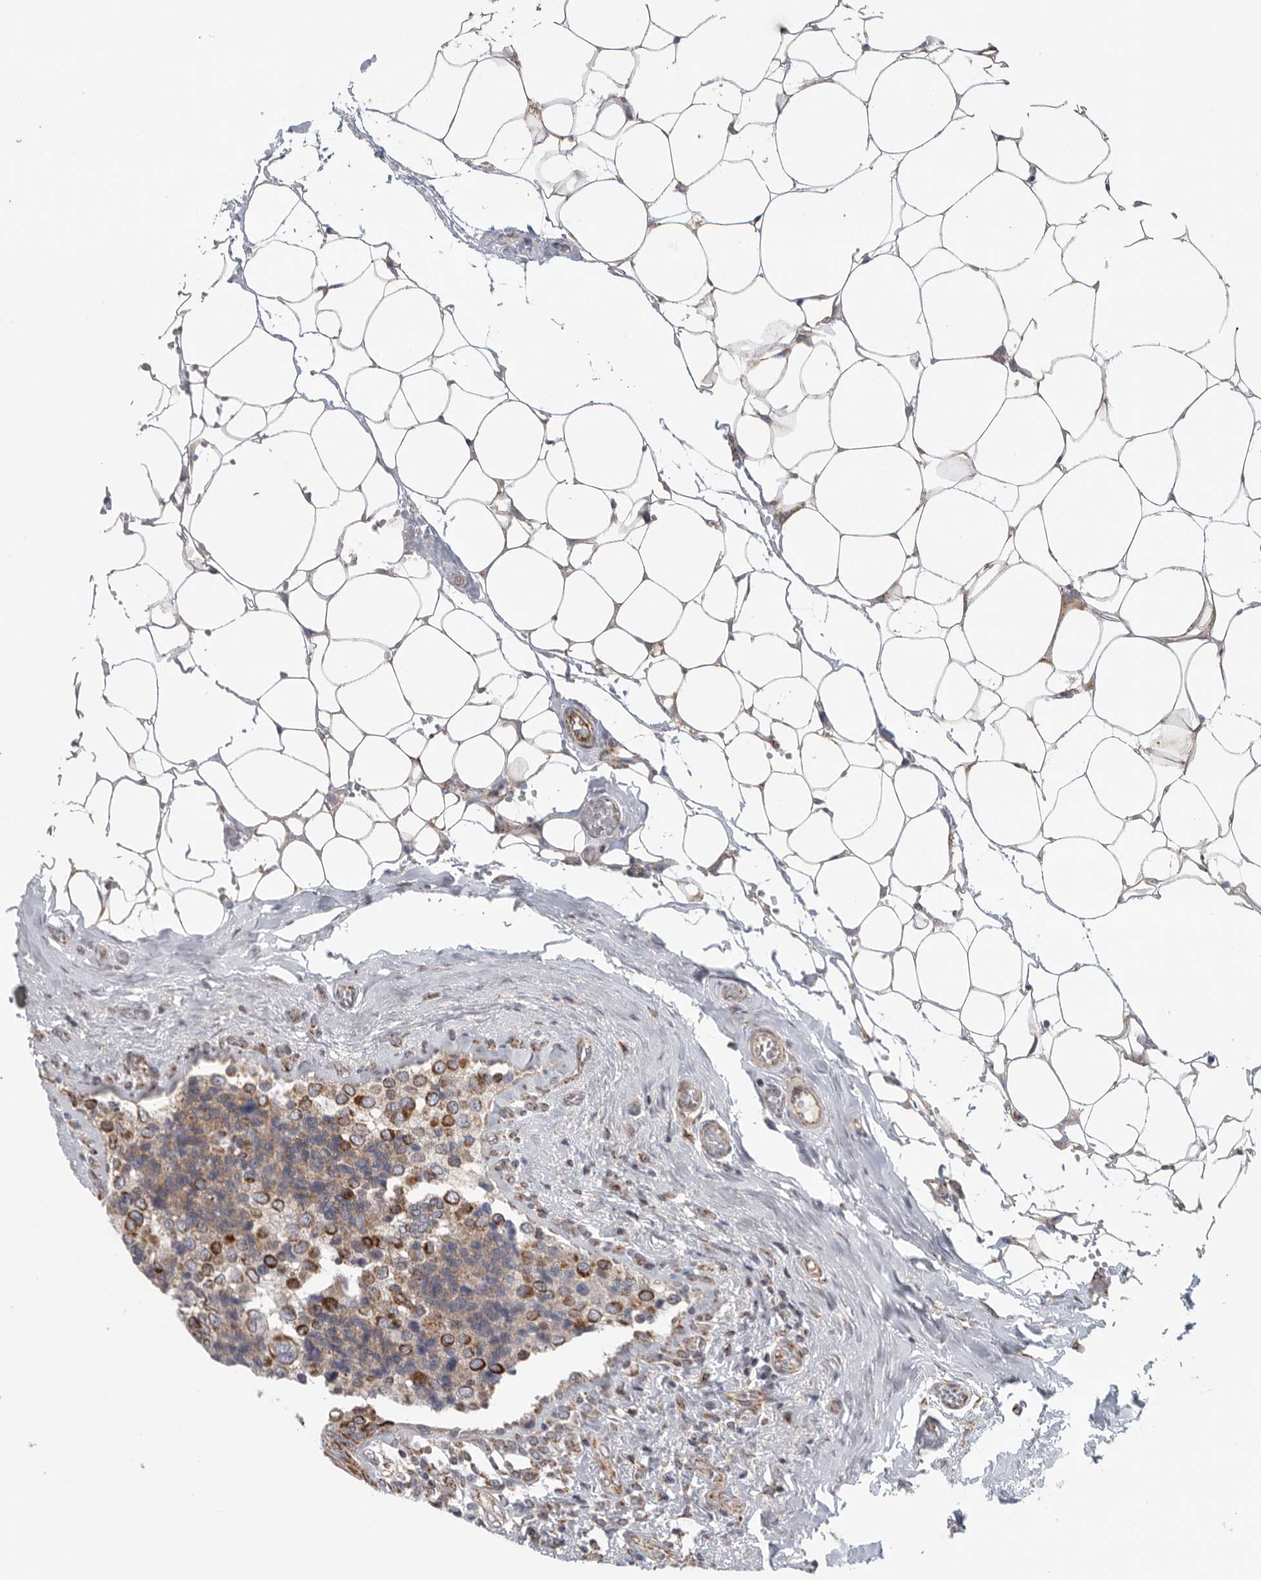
{"staining": {"intensity": "strong", "quantity": "25%-75%", "location": "cytoplasmic/membranous"}, "tissue": "breast cancer", "cell_type": "Tumor cells", "image_type": "cancer", "snomed": [{"axis": "morphology", "description": "Normal tissue, NOS"}, {"axis": "morphology", "description": "Duct carcinoma"}, {"axis": "topography", "description": "Breast"}], "caption": "Breast invasive ductal carcinoma was stained to show a protein in brown. There is high levels of strong cytoplasmic/membranous staining in about 25%-75% of tumor cells. (DAB (3,3'-diaminobenzidine) IHC, brown staining for protein, blue staining for nuclei).", "gene": "FKBP8", "patient": {"sex": "female", "age": 43}}